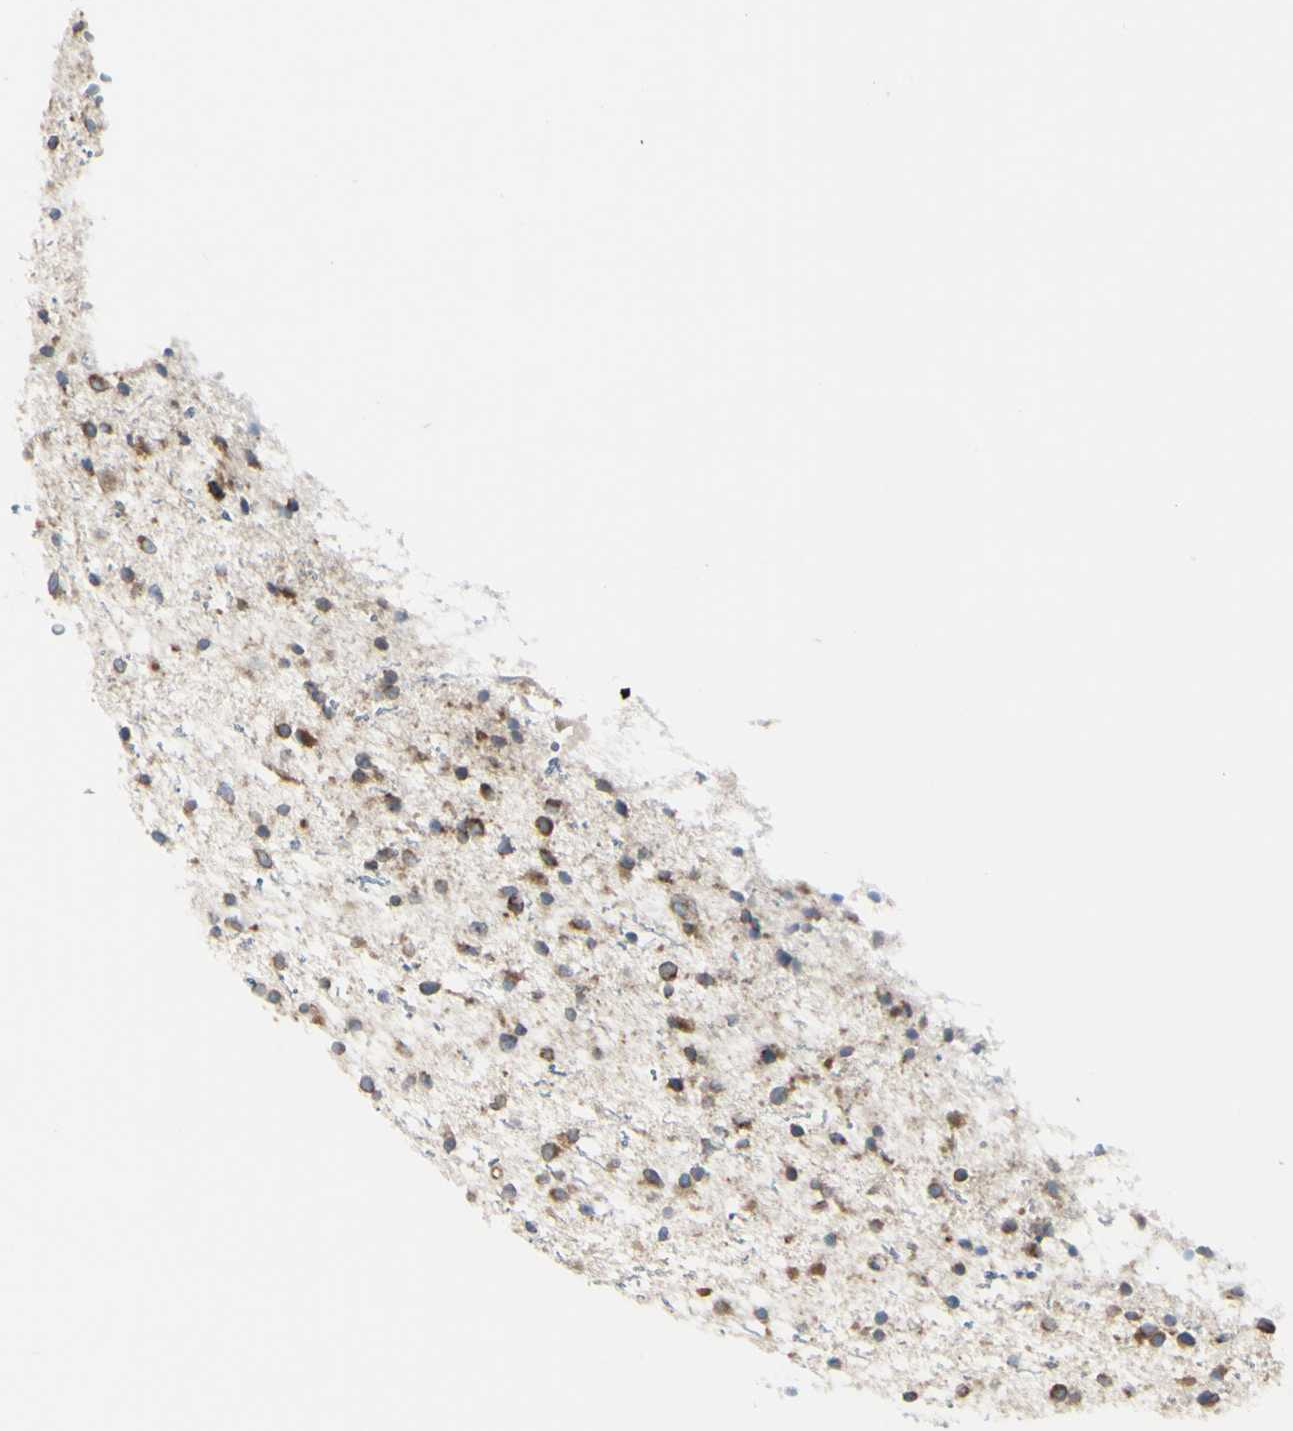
{"staining": {"intensity": "moderate", "quantity": ">75%", "location": "cytoplasmic/membranous"}, "tissue": "glioma", "cell_type": "Tumor cells", "image_type": "cancer", "snomed": [{"axis": "morphology", "description": "Glioma, malignant, Low grade"}, {"axis": "topography", "description": "Brain"}], "caption": "Protein staining of malignant glioma (low-grade) tissue exhibits moderate cytoplasmic/membranous expression in approximately >75% of tumor cells.", "gene": "SELENOS", "patient": {"sex": "female", "age": 37}}